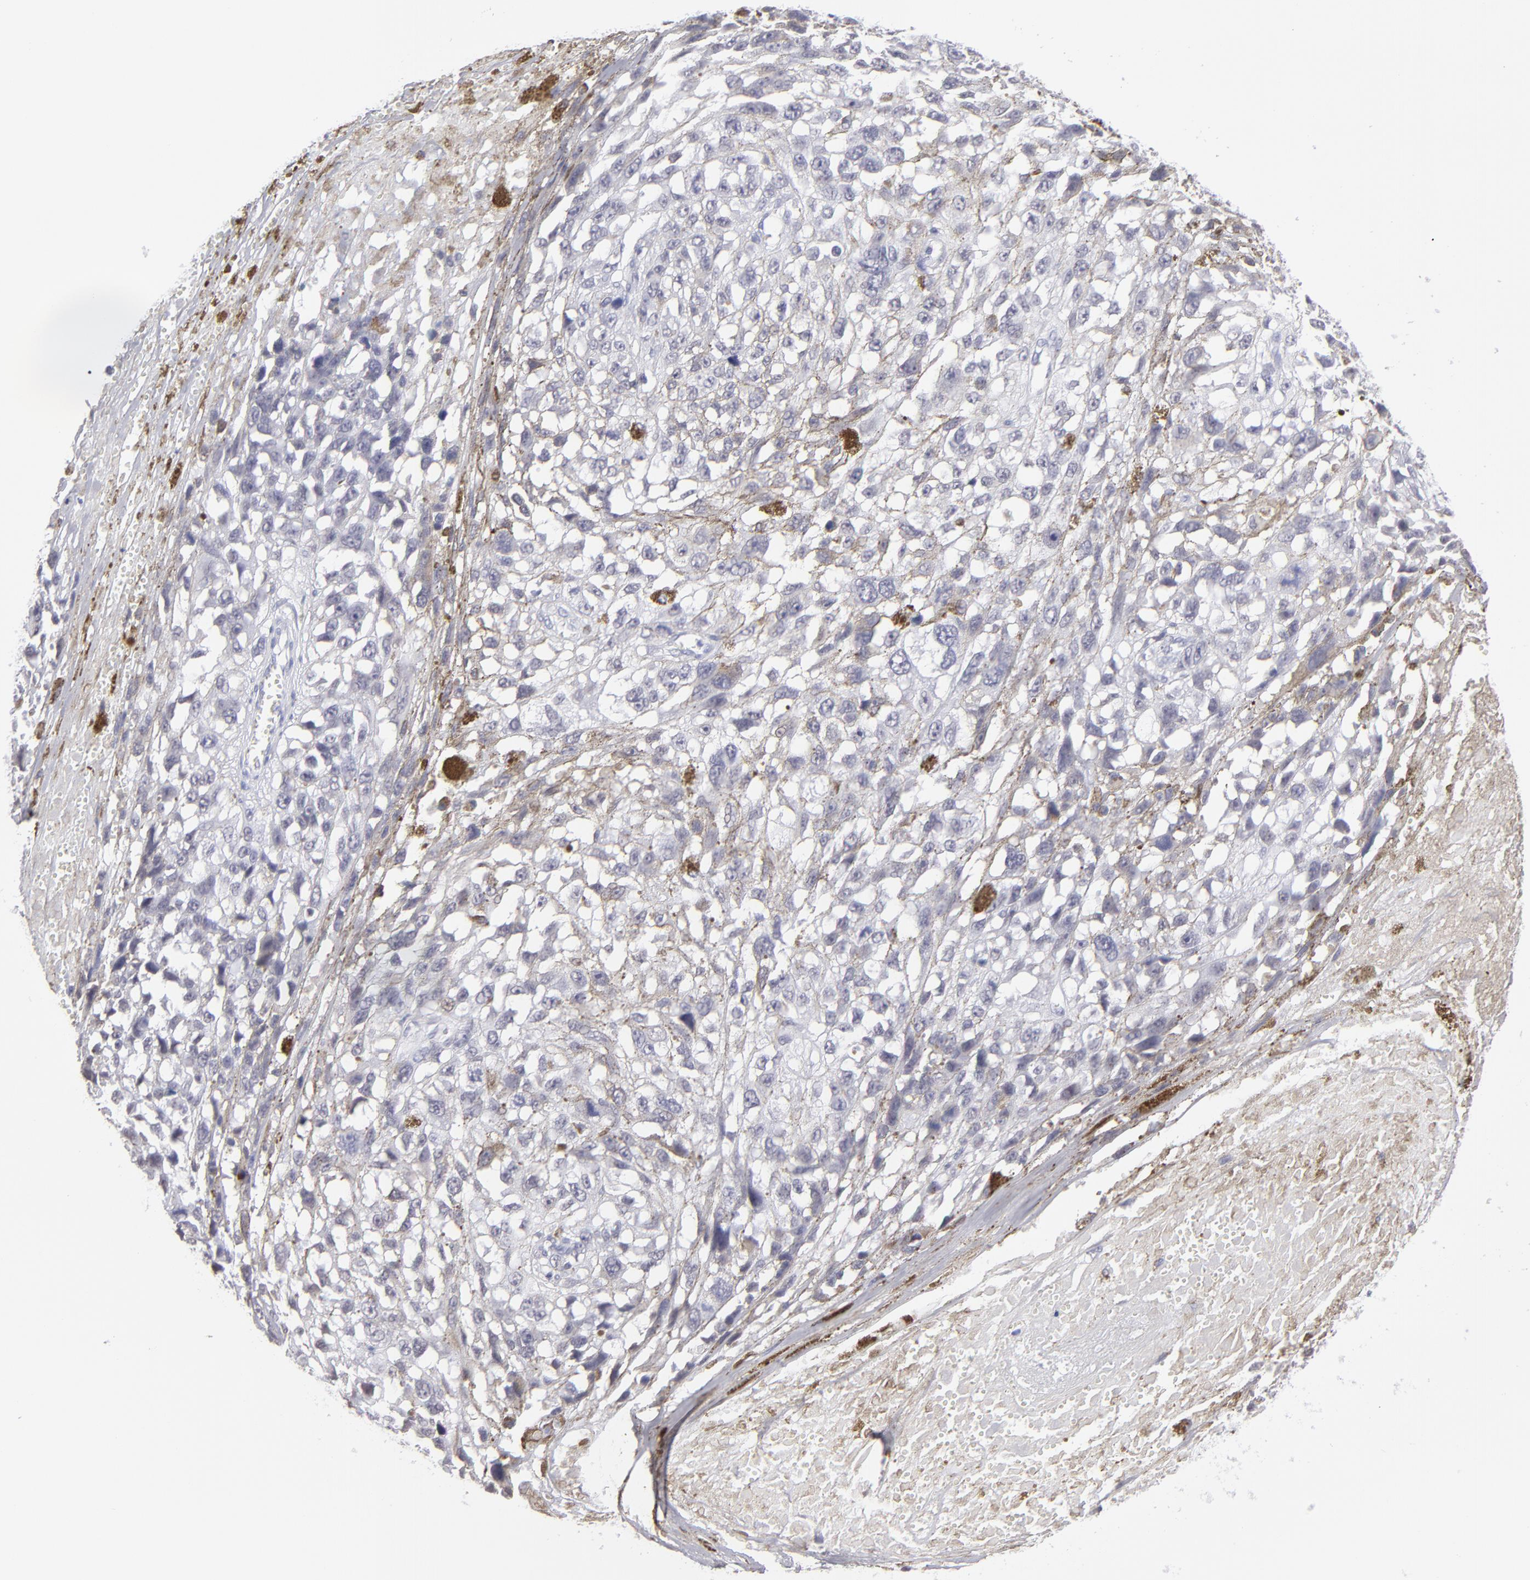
{"staining": {"intensity": "negative", "quantity": "none", "location": "none"}, "tissue": "melanoma", "cell_type": "Tumor cells", "image_type": "cancer", "snomed": [{"axis": "morphology", "description": "Malignant melanoma, Metastatic site"}, {"axis": "topography", "description": "Lymph node"}], "caption": "High power microscopy photomicrograph of an immunohistochemistry (IHC) micrograph of malignant melanoma (metastatic site), revealing no significant staining in tumor cells.", "gene": "ALDOB", "patient": {"sex": "male", "age": 59}}